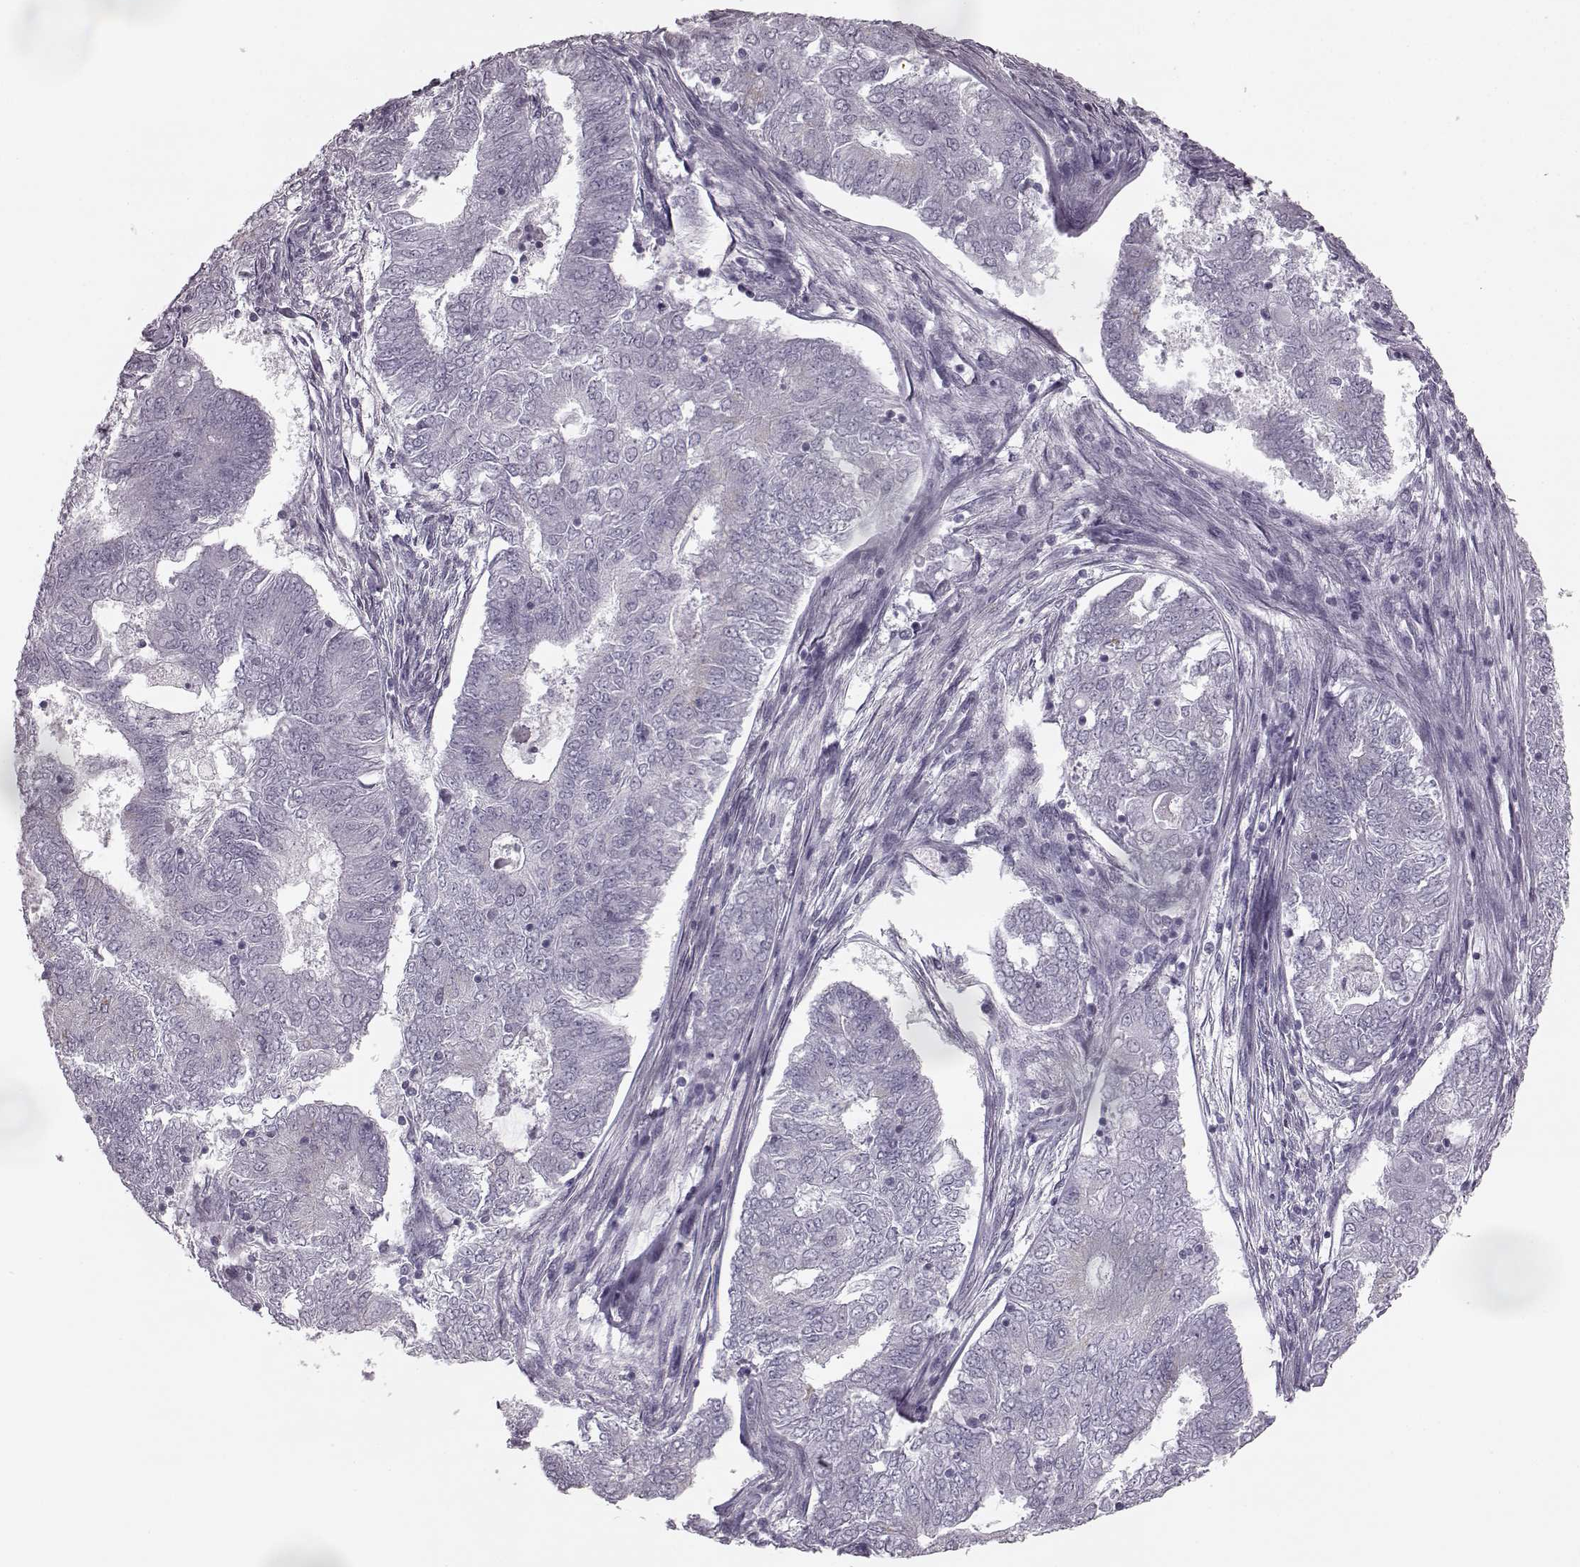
{"staining": {"intensity": "negative", "quantity": "none", "location": "none"}, "tissue": "endometrial cancer", "cell_type": "Tumor cells", "image_type": "cancer", "snomed": [{"axis": "morphology", "description": "Adenocarcinoma, NOS"}, {"axis": "topography", "description": "Endometrium"}], "caption": "This is a histopathology image of immunohistochemistry (IHC) staining of adenocarcinoma (endometrial), which shows no expression in tumor cells. (DAB (3,3'-diaminobenzidine) immunohistochemistry (IHC) visualized using brightfield microscopy, high magnification).", "gene": "SEMG2", "patient": {"sex": "female", "age": 62}}